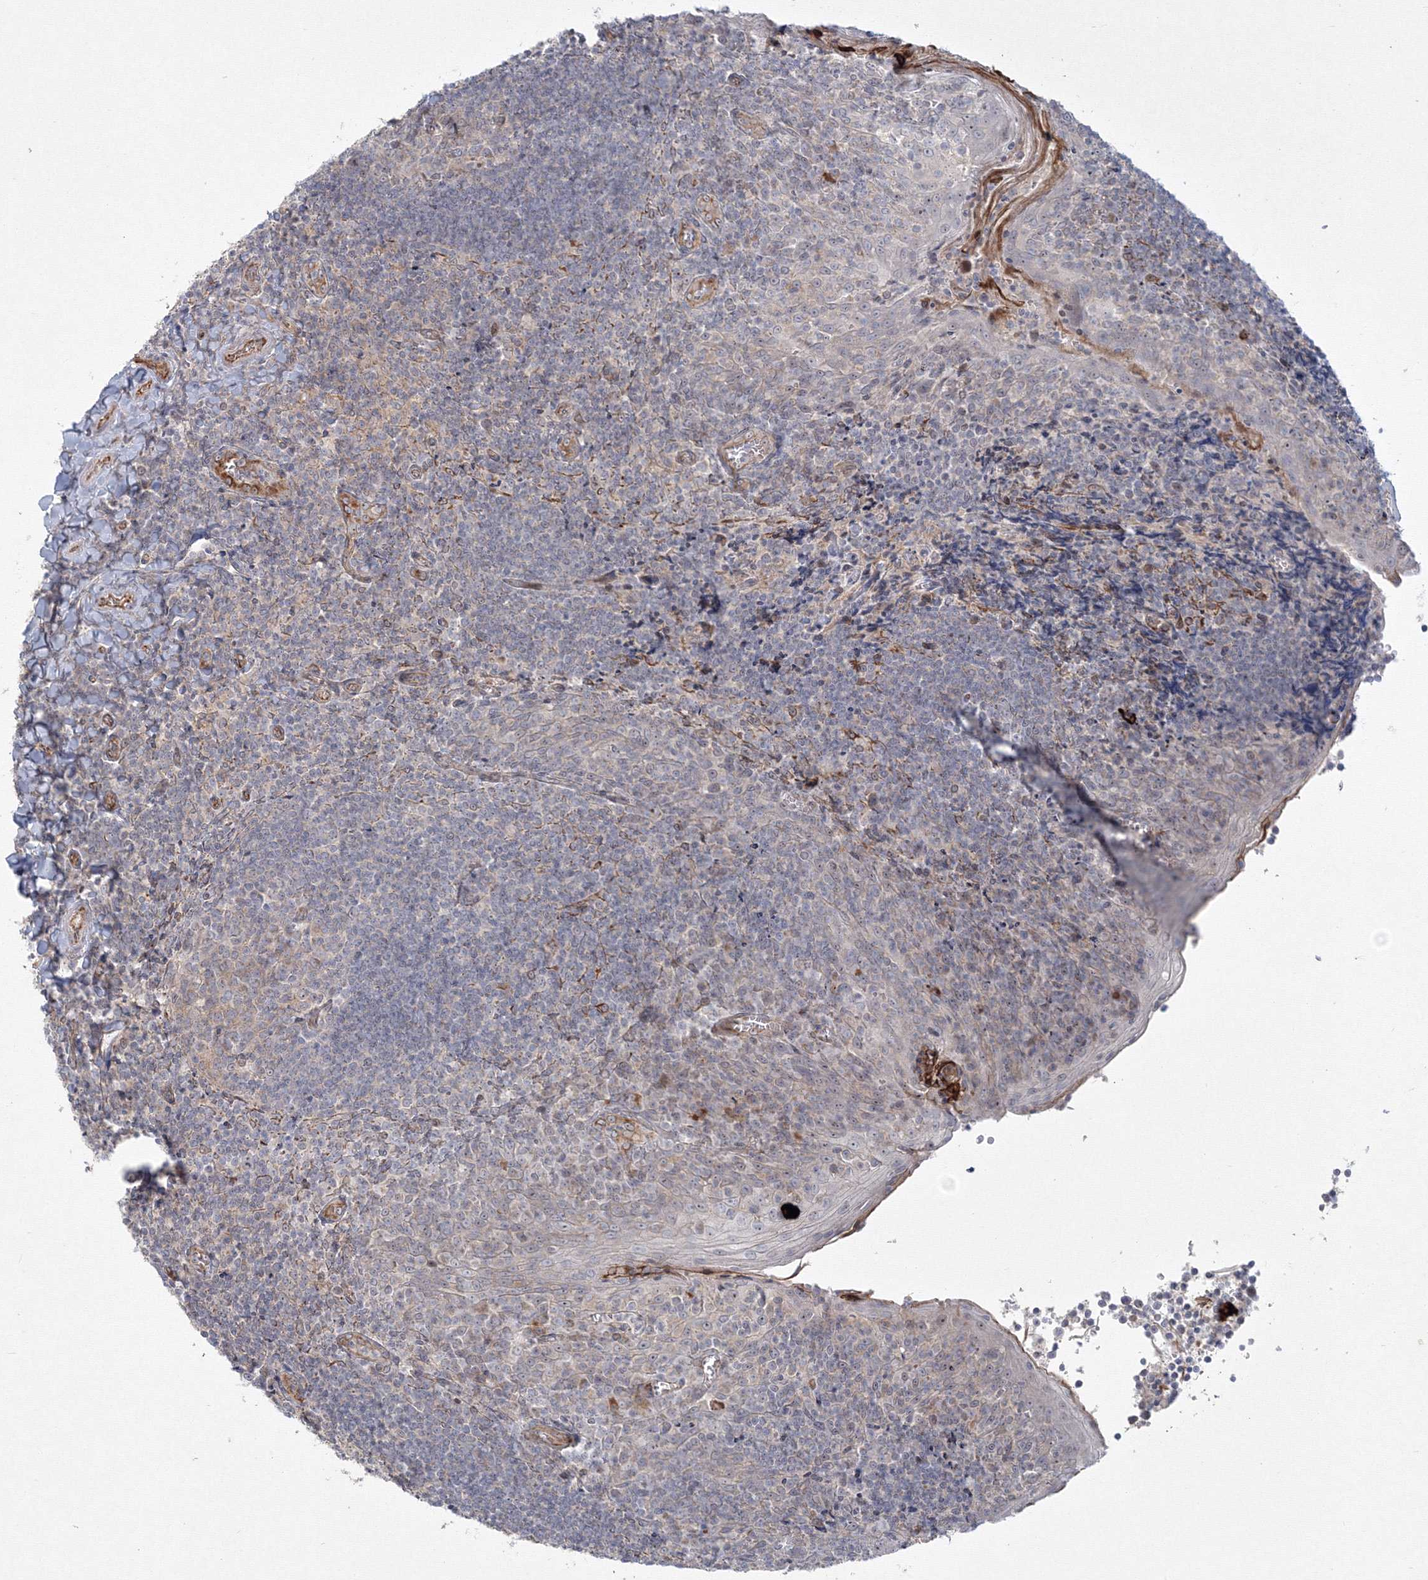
{"staining": {"intensity": "negative", "quantity": "none", "location": "none"}, "tissue": "tonsil", "cell_type": "Germinal center cells", "image_type": "normal", "snomed": [{"axis": "morphology", "description": "Normal tissue, NOS"}, {"axis": "topography", "description": "Tonsil"}], "caption": "The histopathology image shows no significant positivity in germinal center cells of tonsil. (DAB (3,3'-diaminobenzidine) IHC, high magnification).", "gene": "WDR49", "patient": {"sex": "male", "age": 27}}